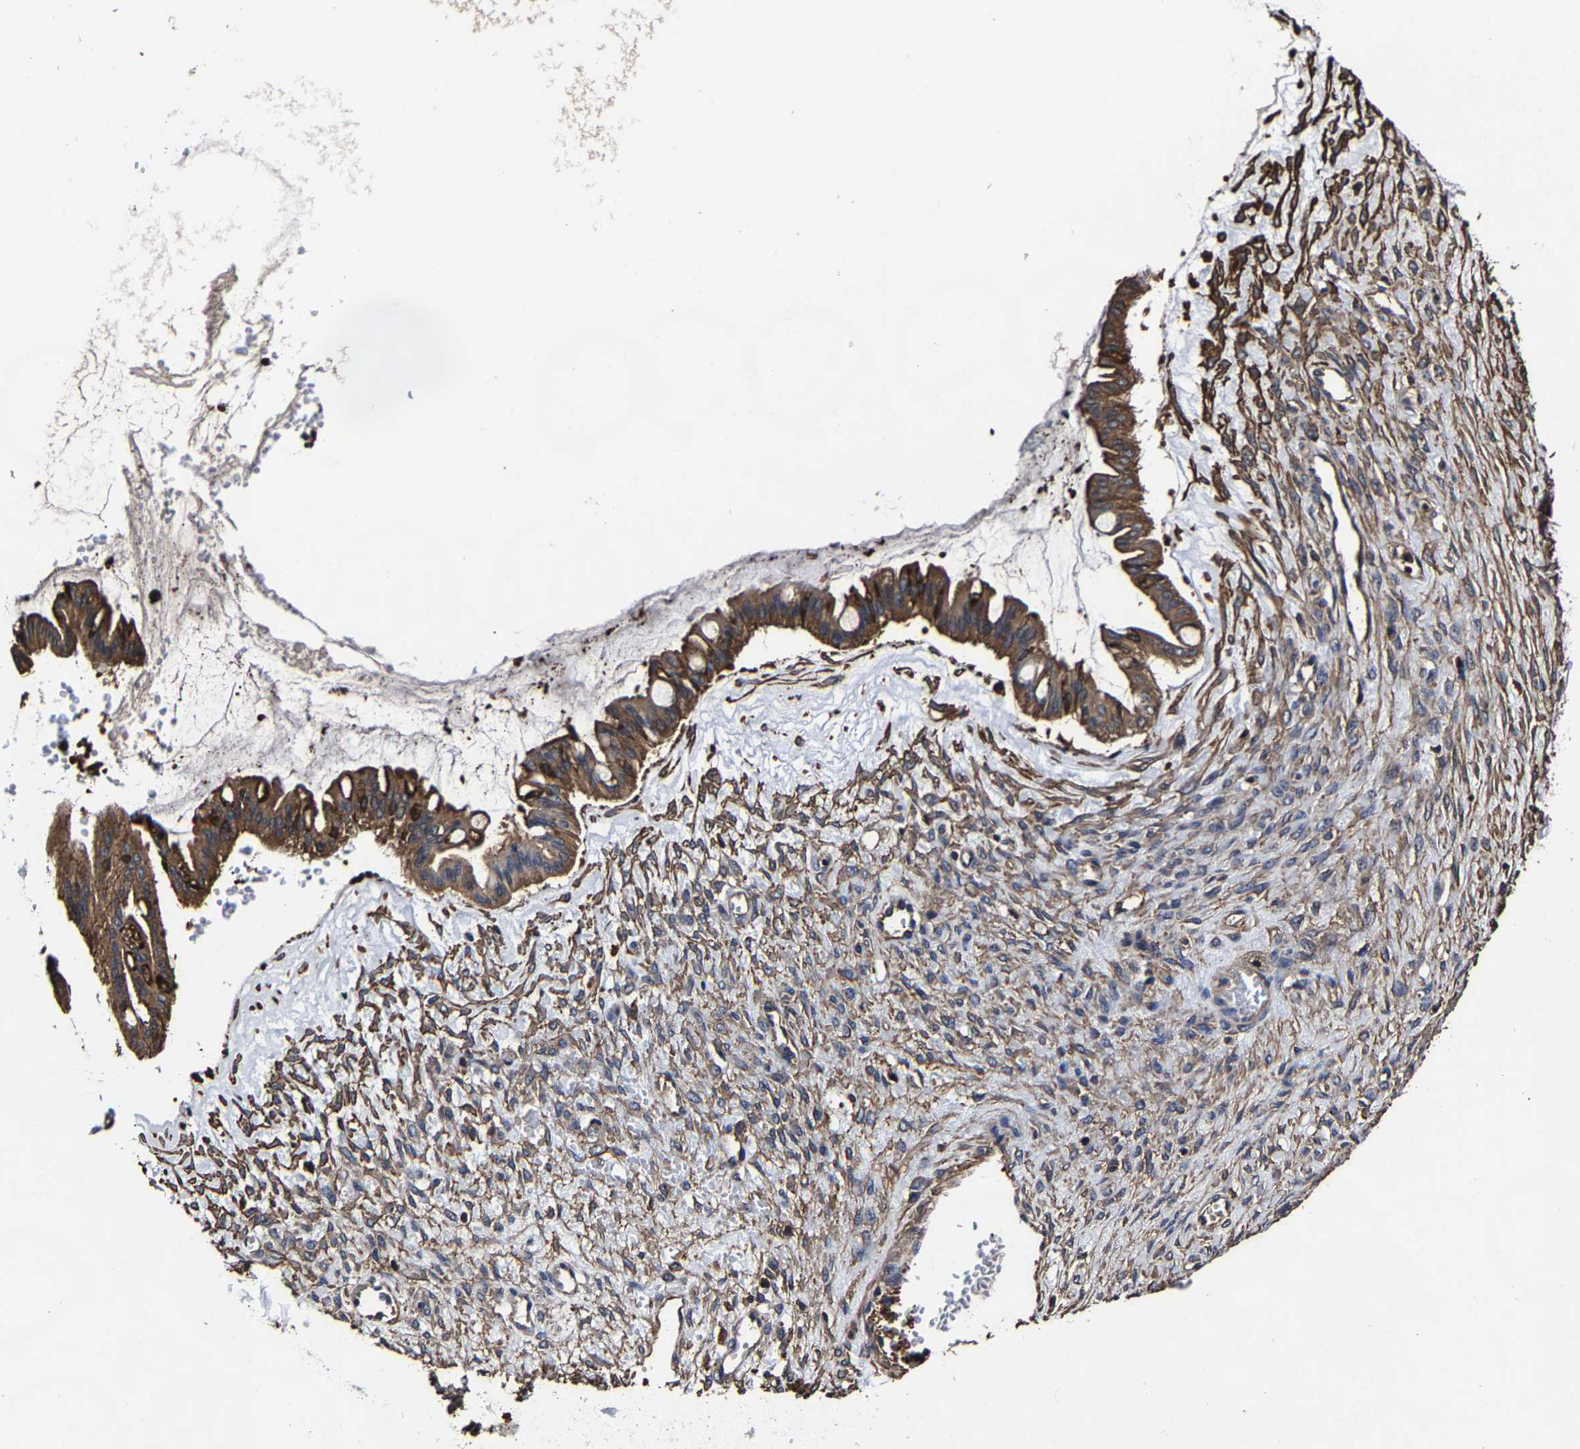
{"staining": {"intensity": "moderate", "quantity": ">75%", "location": "cytoplasmic/membranous"}, "tissue": "ovarian cancer", "cell_type": "Tumor cells", "image_type": "cancer", "snomed": [{"axis": "morphology", "description": "Cystadenocarcinoma, mucinous, NOS"}, {"axis": "topography", "description": "Ovary"}], "caption": "Tumor cells exhibit medium levels of moderate cytoplasmic/membranous staining in about >75% of cells in human ovarian mucinous cystadenocarcinoma.", "gene": "SSH3", "patient": {"sex": "female", "age": 73}}